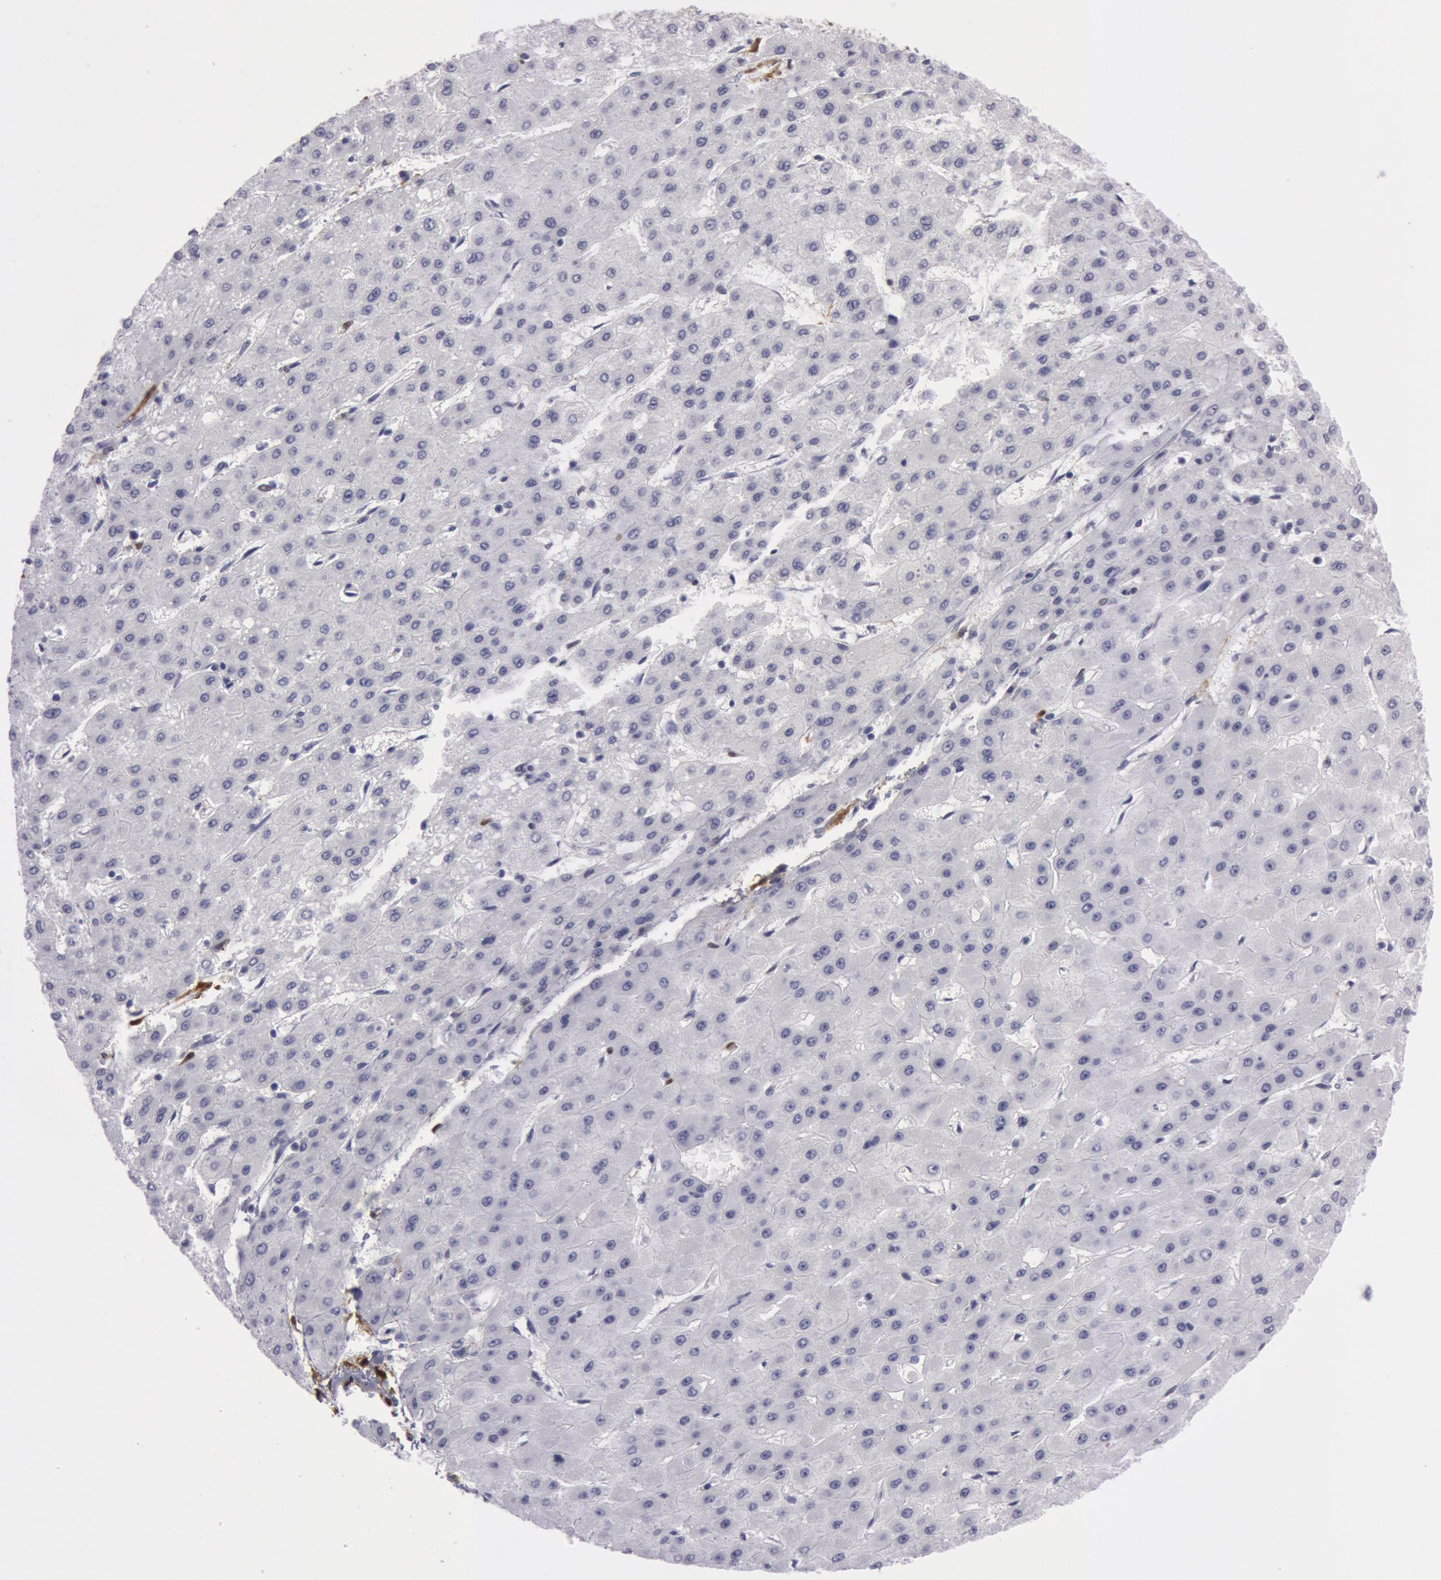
{"staining": {"intensity": "negative", "quantity": "none", "location": "none"}, "tissue": "liver cancer", "cell_type": "Tumor cells", "image_type": "cancer", "snomed": [{"axis": "morphology", "description": "Carcinoma, Hepatocellular, NOS"}, {"axis": "topography", "description": "Liver"}], "caption": "Immunohistochemical staining of human liver cancer (hepatocellular carcinoma) shows no significant staining in tumor cells.", "gene": "TAGLN", "patient": {"sex": "female", "age": 52}}